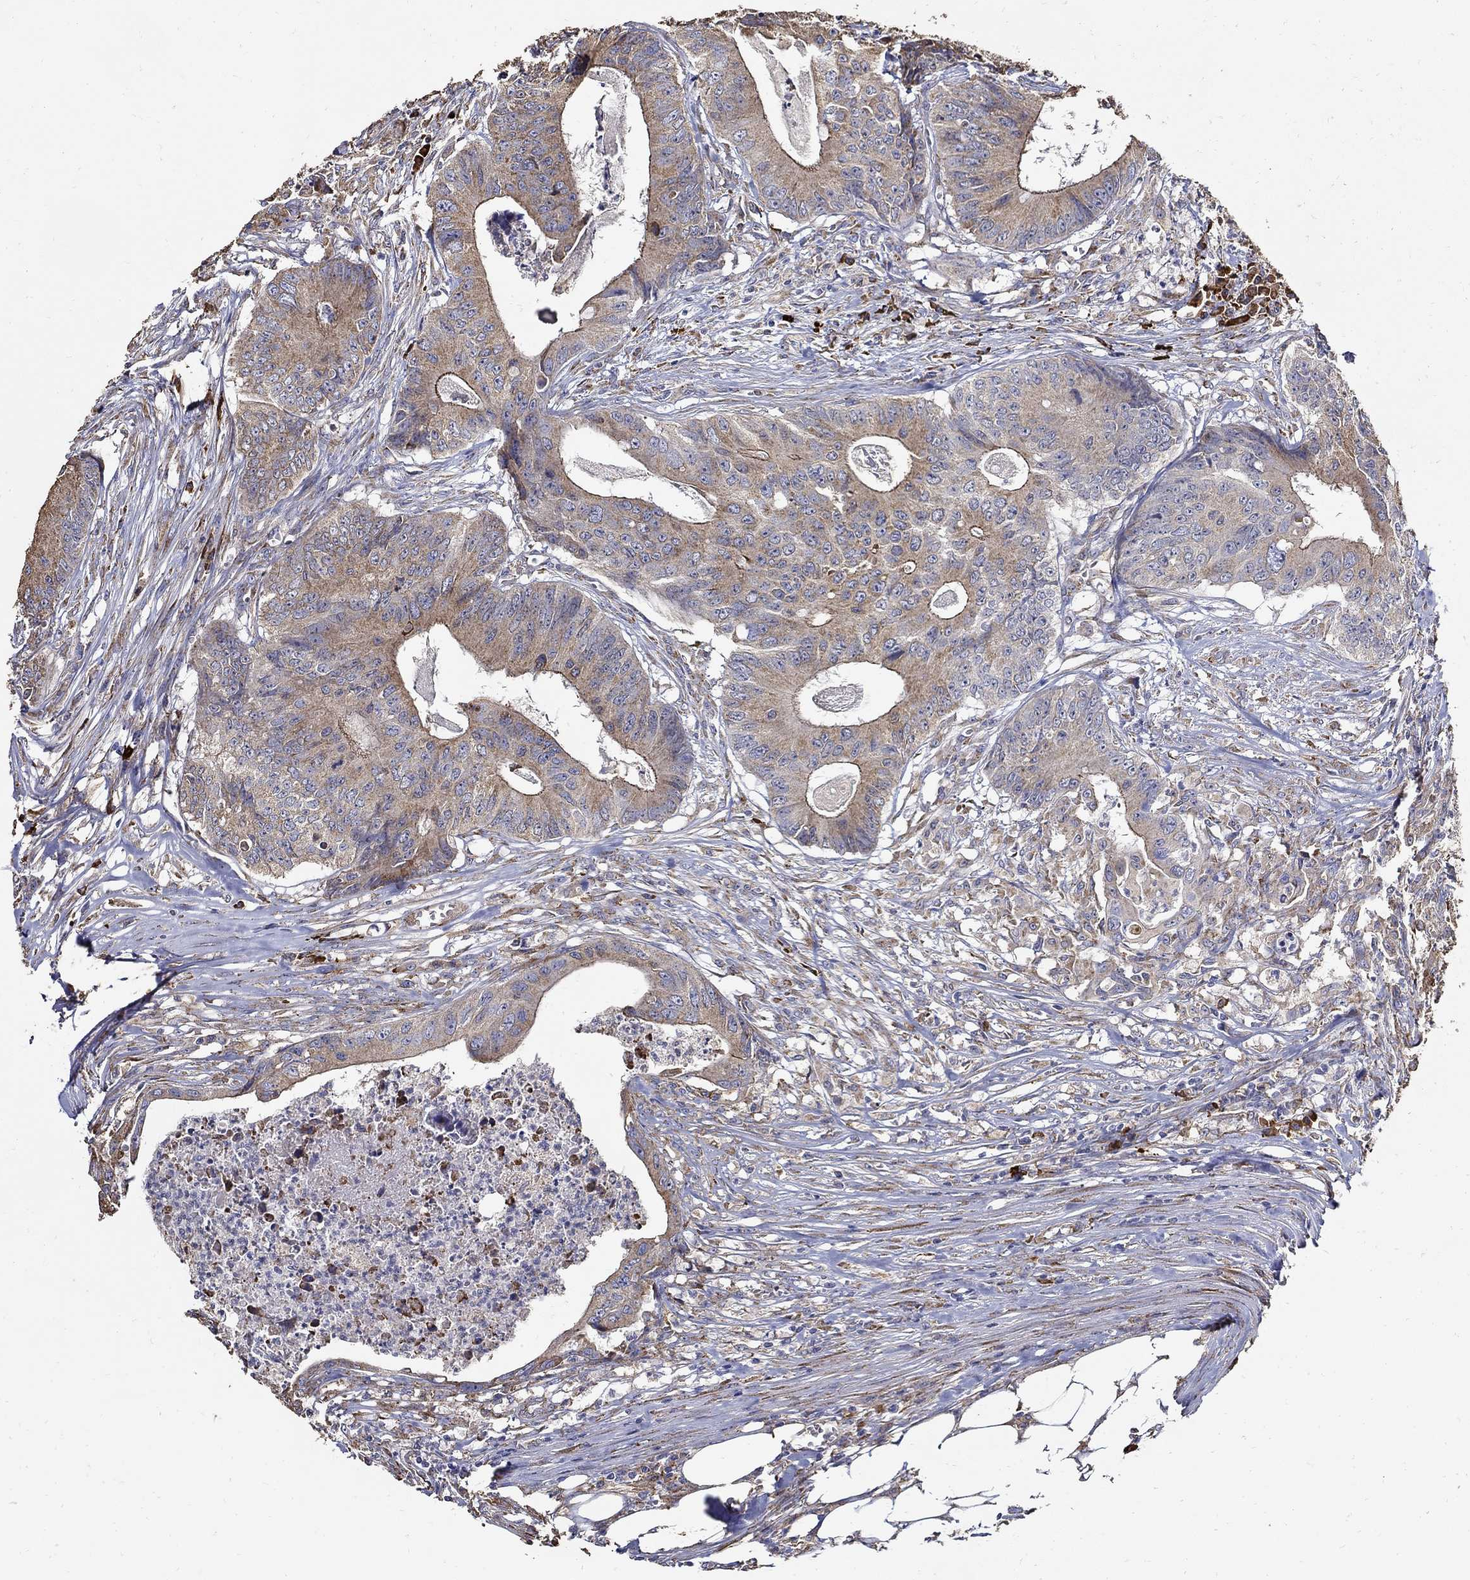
{"staining": {"intensity": "strong", "quantity": "<25%", "location": "cytoplasmic/membranous"}, "tissue": "colorectal cancer", "cell_type": "Tumor cells", "image_type": "cancer", "snomed": [{"axis": "morphology", "description": "Adenocarcinoma, NOS"}, {"axis": "topography", "description": "Colon"}], "caption": "Colorectal cancer stained with DAB (3,3'-diaminobenzidine) immunohistochemistry exhibits medium levels of strong cytoplasmic/membranous expression in about <25% of tumor cells.", "gene": "EMILIN3", "patient": {"sex": "male", "age": 84}}